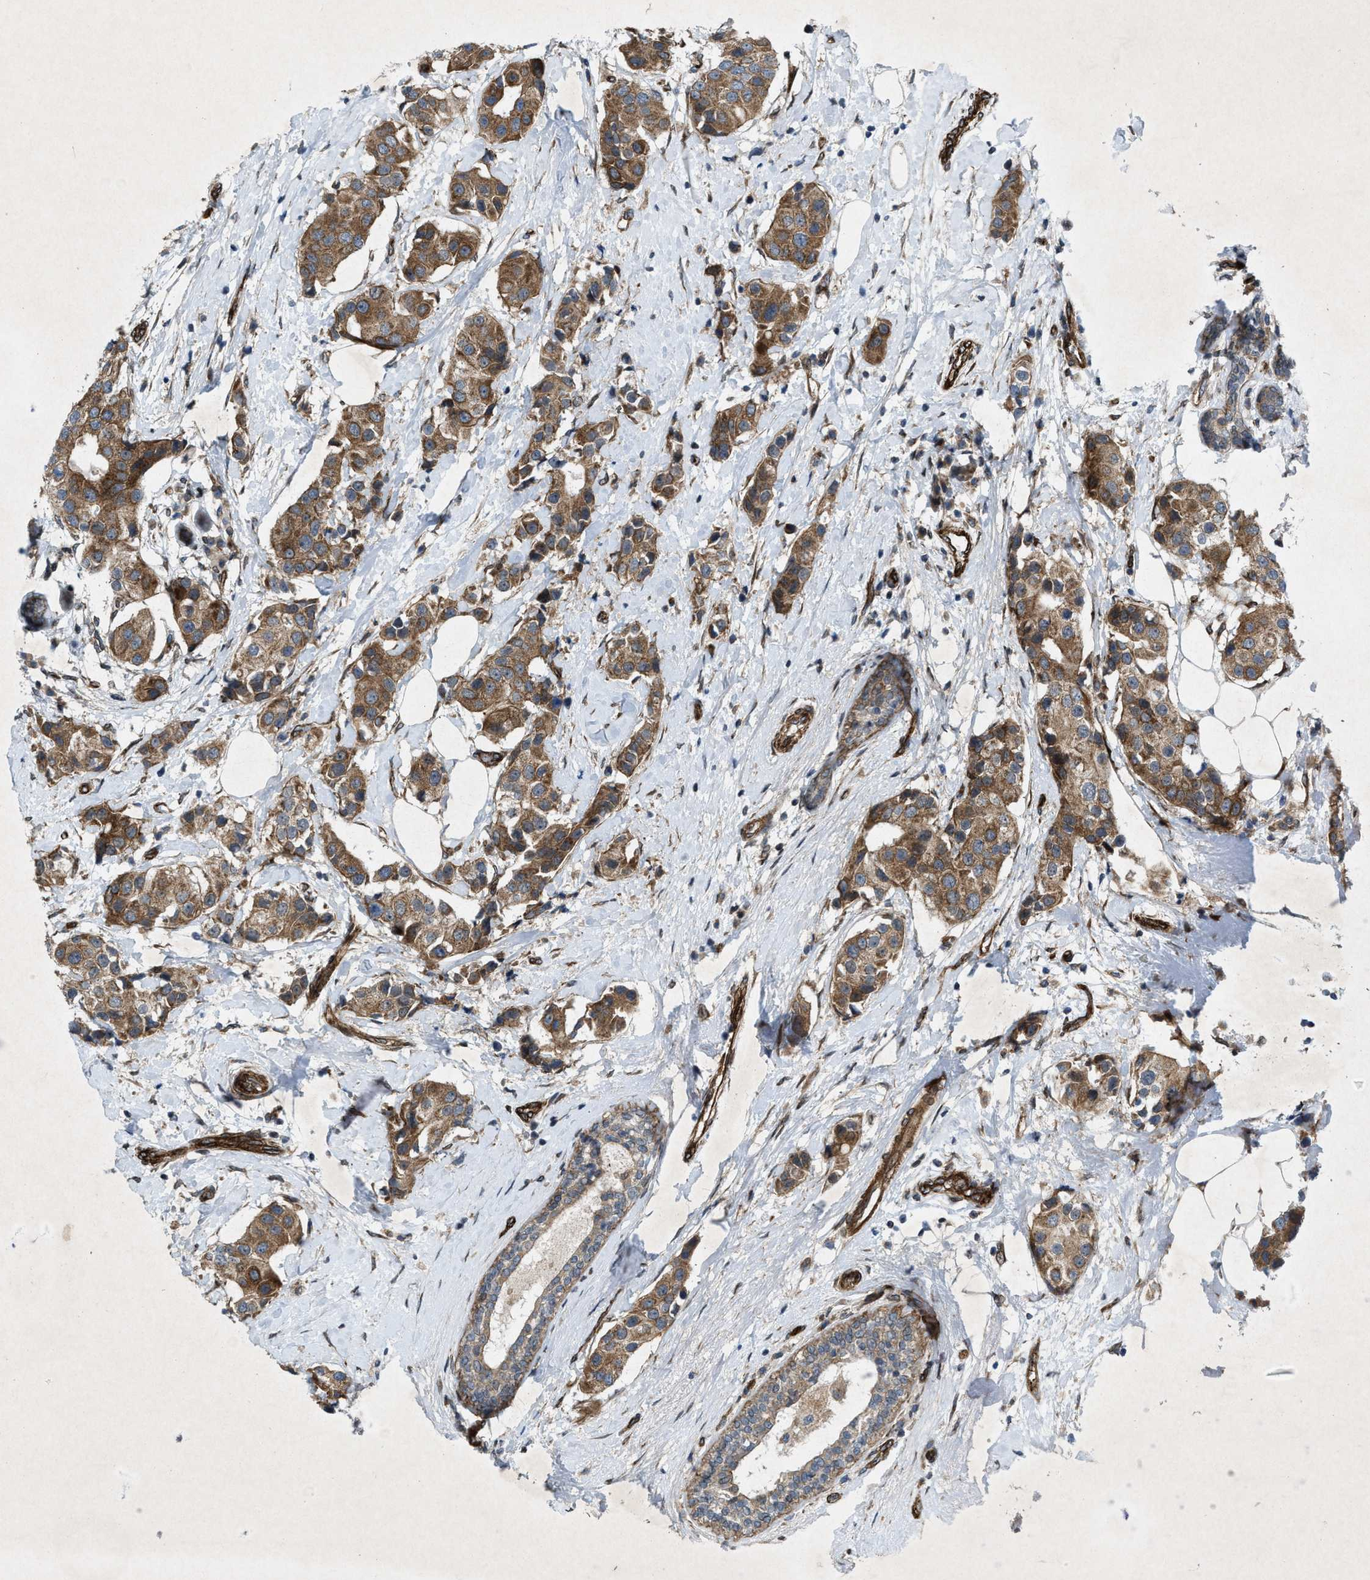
{"staining": {"intensity": "moderate", "quantity": ">75%", "location": "cytoplasmic/membranous"}, "tissue": "breast cancer", "cell_type": "Tumor cells", "image_type": "cancer", "snomed": [{"axis": "morphology", "description": "Normal tissue, NOS"}, {"axis": "morphology", "description": "Duct carcinoma"}, {"axis": "topography", "description": "Breast"}], "caption": "Immunohistochemical staining of human breast invasive ductal carcinoma exhibits medium levels of moderate cytoplasmic/membranous protein positivity in approximately >75% of tumor cells.", "gene": "URGCP", "patient": {"sex": "female", "age": 39}}